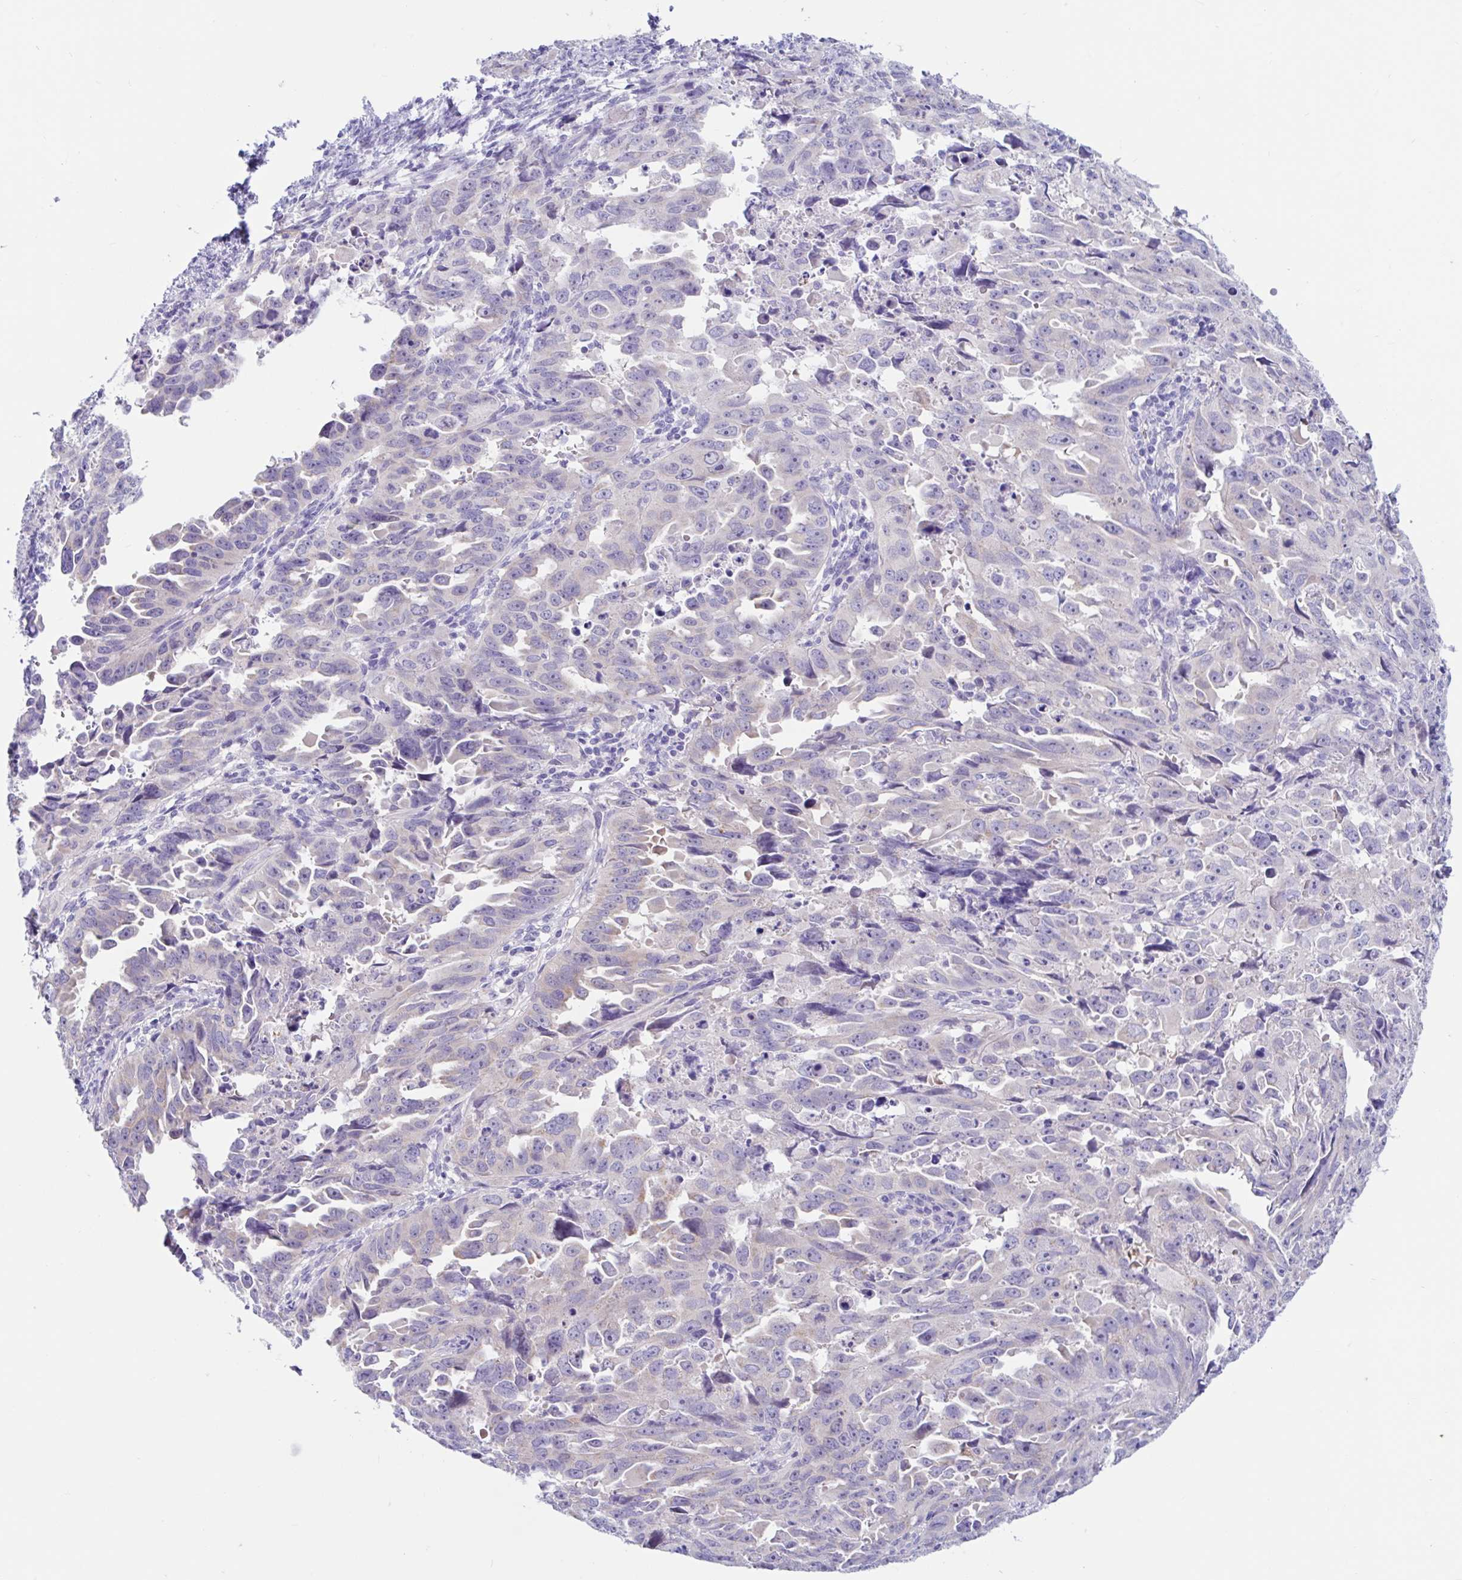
{"staining": {"intensity": "negative", "quantity": "none", "location": "none"}, "tissue": "endometrial cancer", "cell_type": "Tumor cells", "image_type": "cancer", "snomed": [{"axis": "morphology", "description": "Adenocarcinoma, NOS"}, {"axis": "topography", "description": "Endometrium"}], "caption": "A micrograph of endometrial cancer (adenocarcinoma) stained for a protein demonstrates no brown staining in tumor cells.", "gene": "OR6N2", "patient": {"sex": "female", "age": 65}}